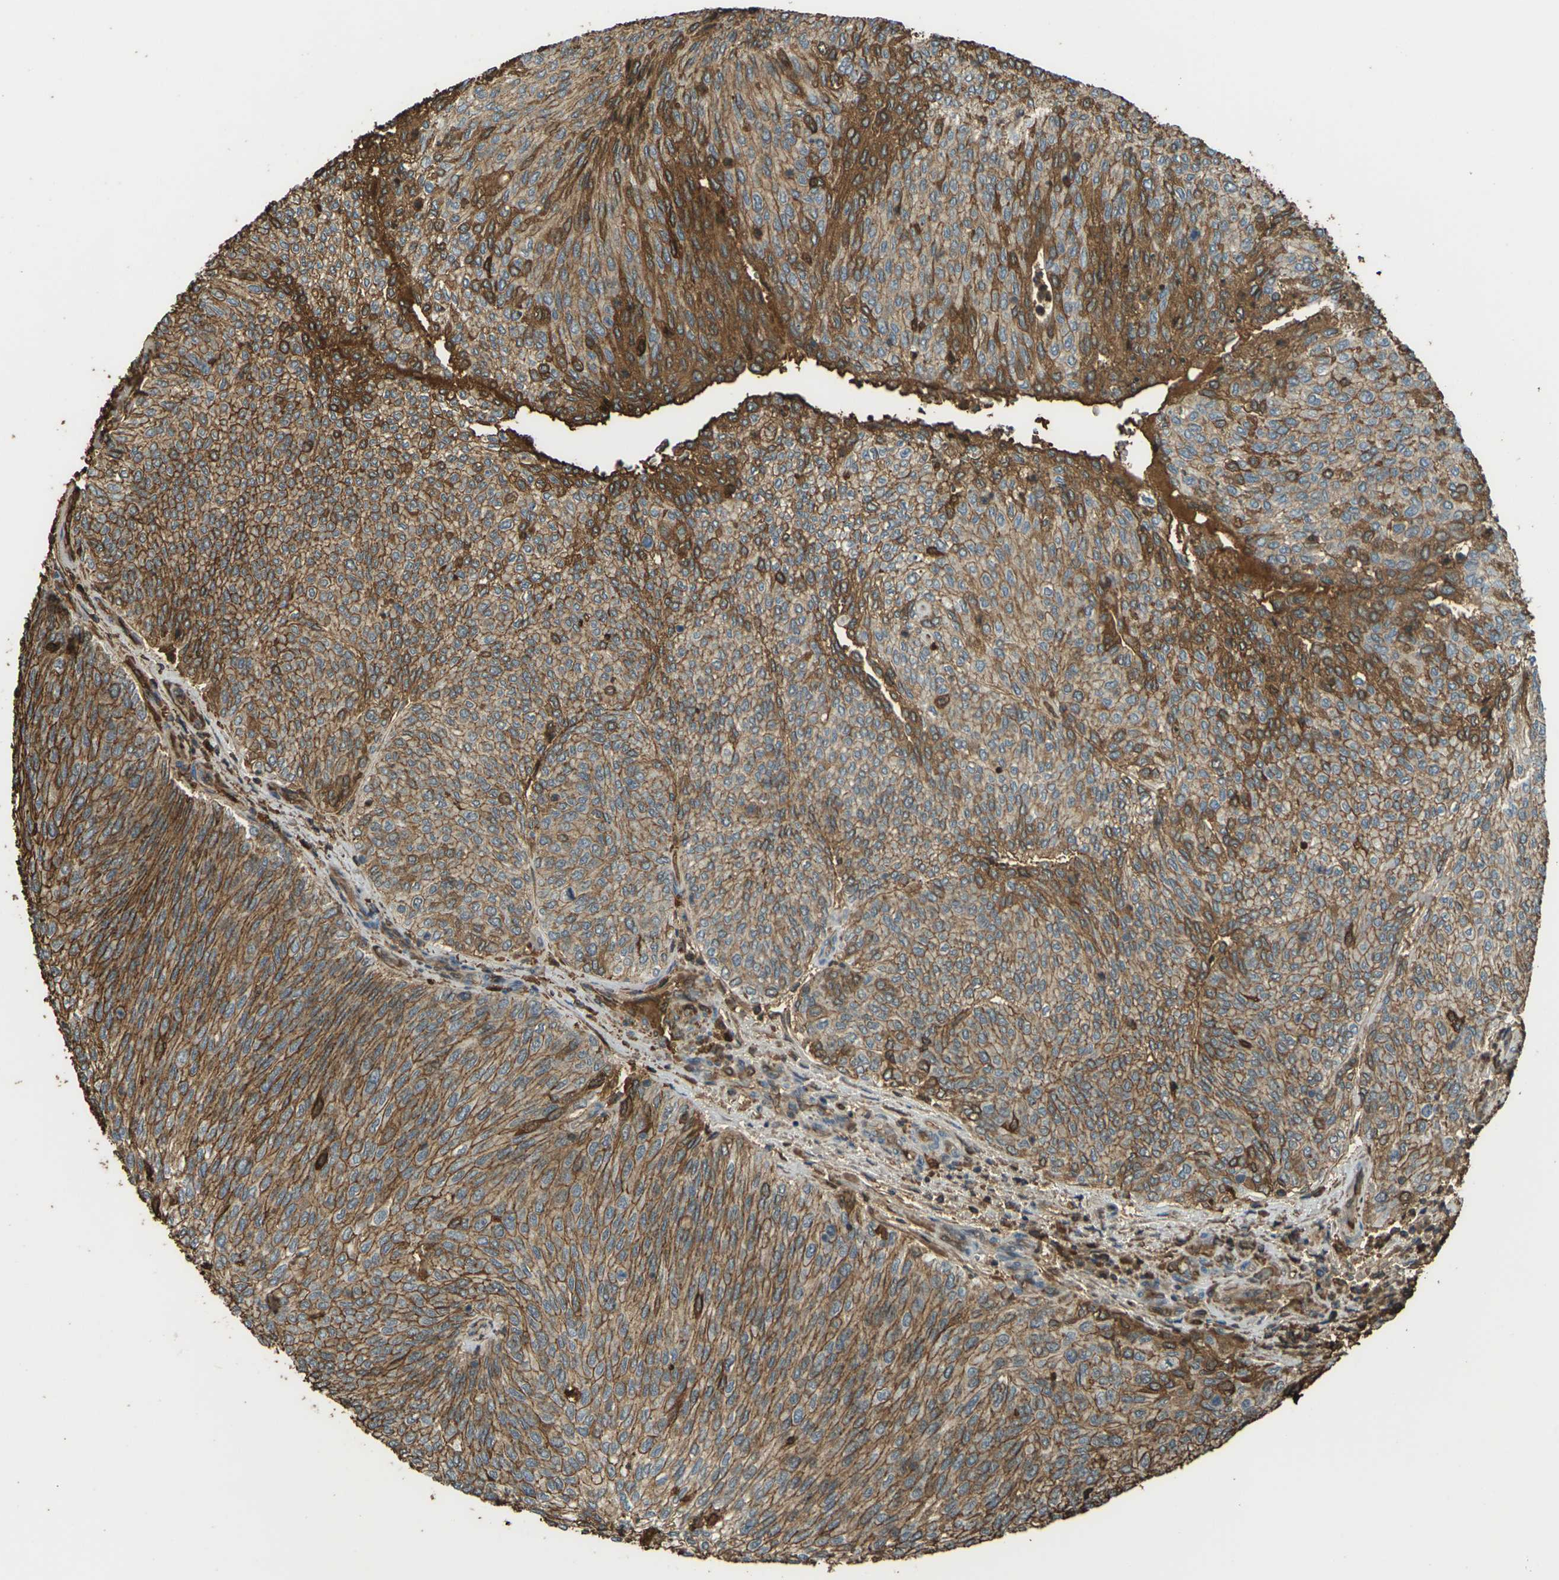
{"staining": {"intensity": "moderate", "quantity": ">75%", "location": "cytoplasmic/membranous"}, "tissue": "urothelial cancer", "cell_type": "Tumor cells", "image_type": "cancer", "snomed": [{"axis": "morphology", "description": "Urothelial carcinoma, Low grade"}, {"axis": "topography", "description": "Urinary bladder"}], "caption": "High-power microscopy captured an immunohistochemistry (IHC) image of low-grade urothelial carcinoma, revealing moderate cytoplasmic/membranous positivity in about >75% of tumor cells. Nuclei are stained in blue.", "gene": "CYP1B1", "patient": {"sex": "female", "age": 79}}